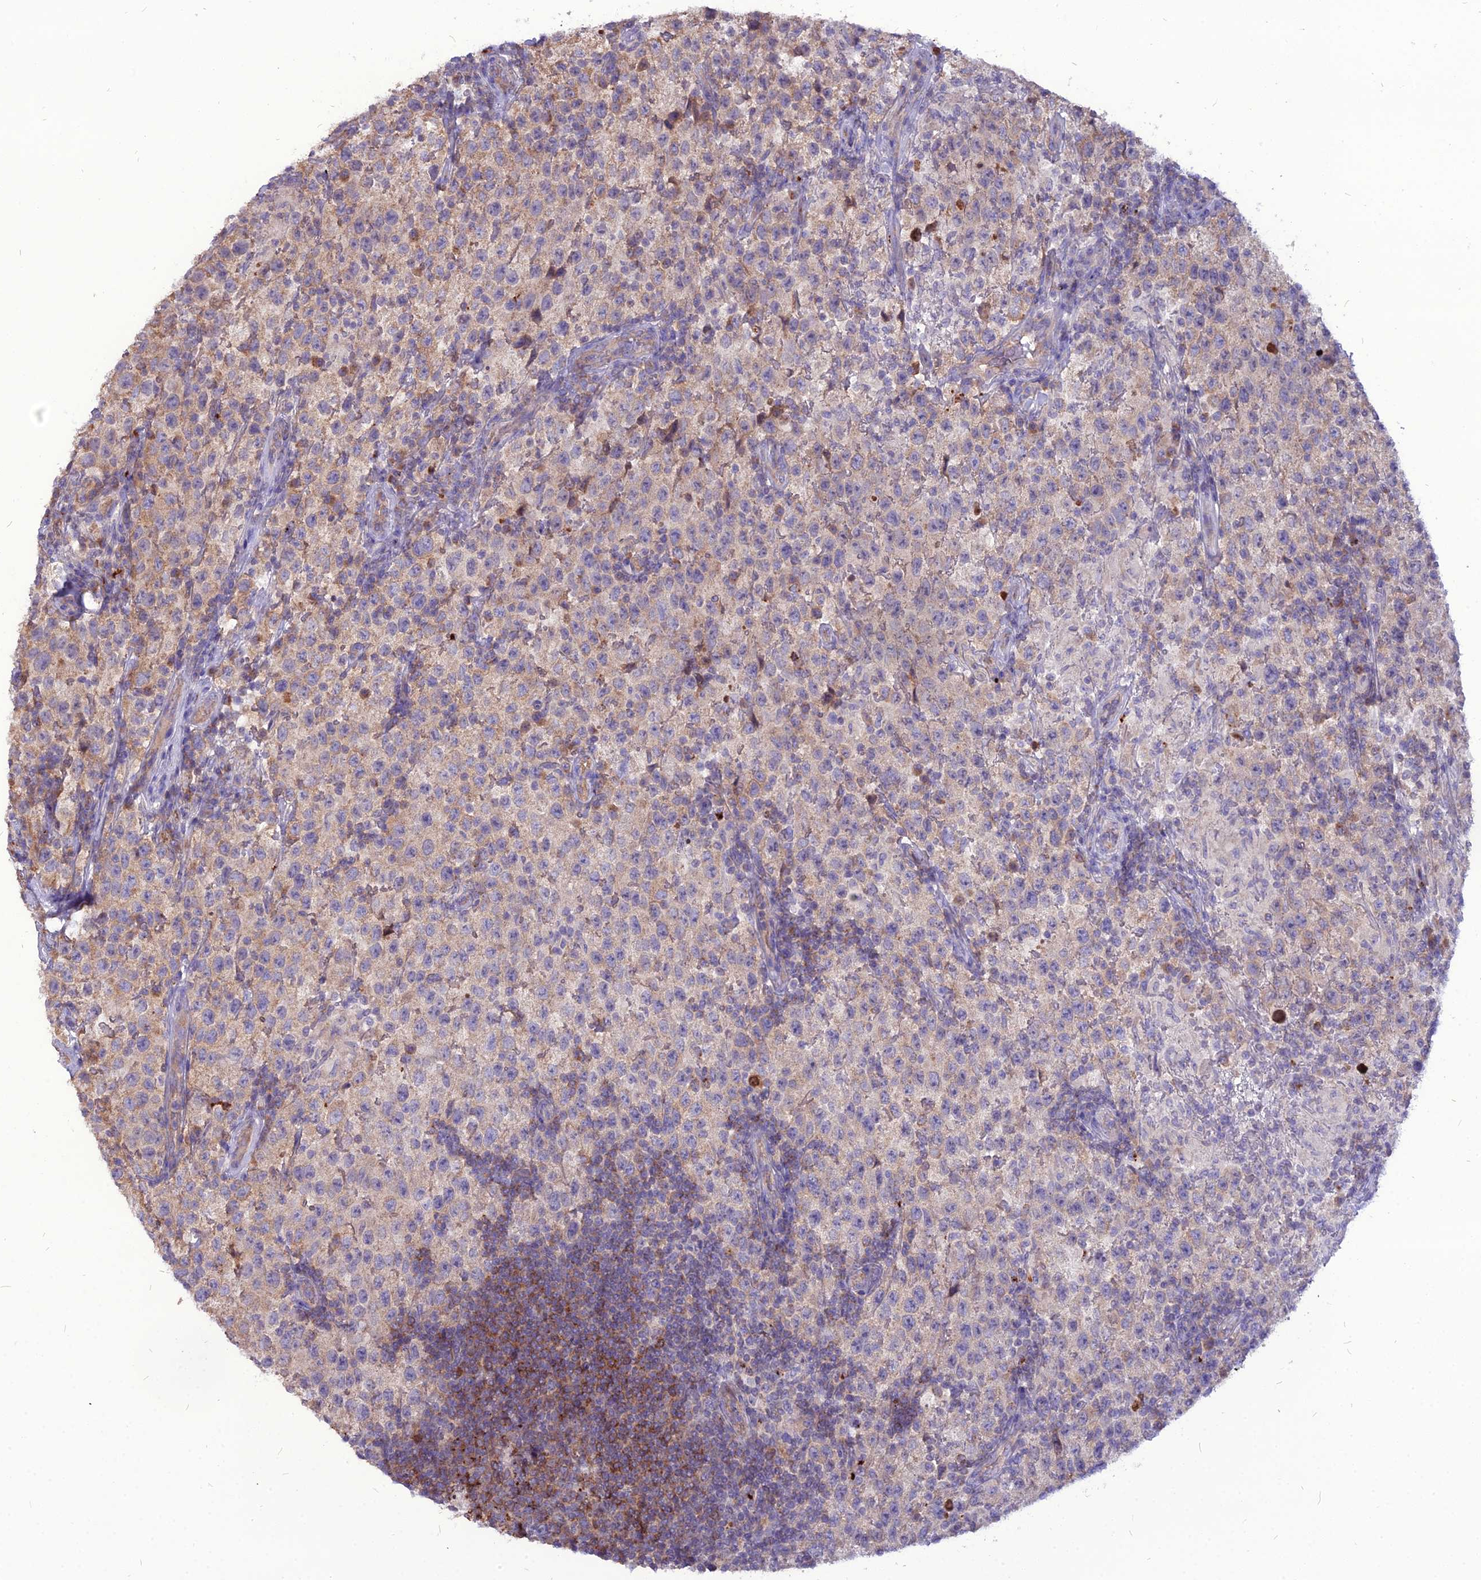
{"staining": {"intensity": "weak", "quantity": "25%-75%", "location": "cytoplasmic/membranous"}, "tissue": "testis cancer", "cell_type": "Tumor cells", "image_type": "cancer", "snomed": [{"axis": "morphology", "description": "Seminoma, NOS"}, {"axis": "morphology", "description": "Carcinoma, Embryonal, NOS"}, {"axis": "topography", "description": "Testis"}], "caption": "Approximately 25%-75% of tumor cells in human testis cancer demonstrate weak cytoplasmic/membranous protein staining as visualized by brown immunohistochemical staining.", "gene": "PCED1B", "patient": {"sex": "male", "age": 41}}